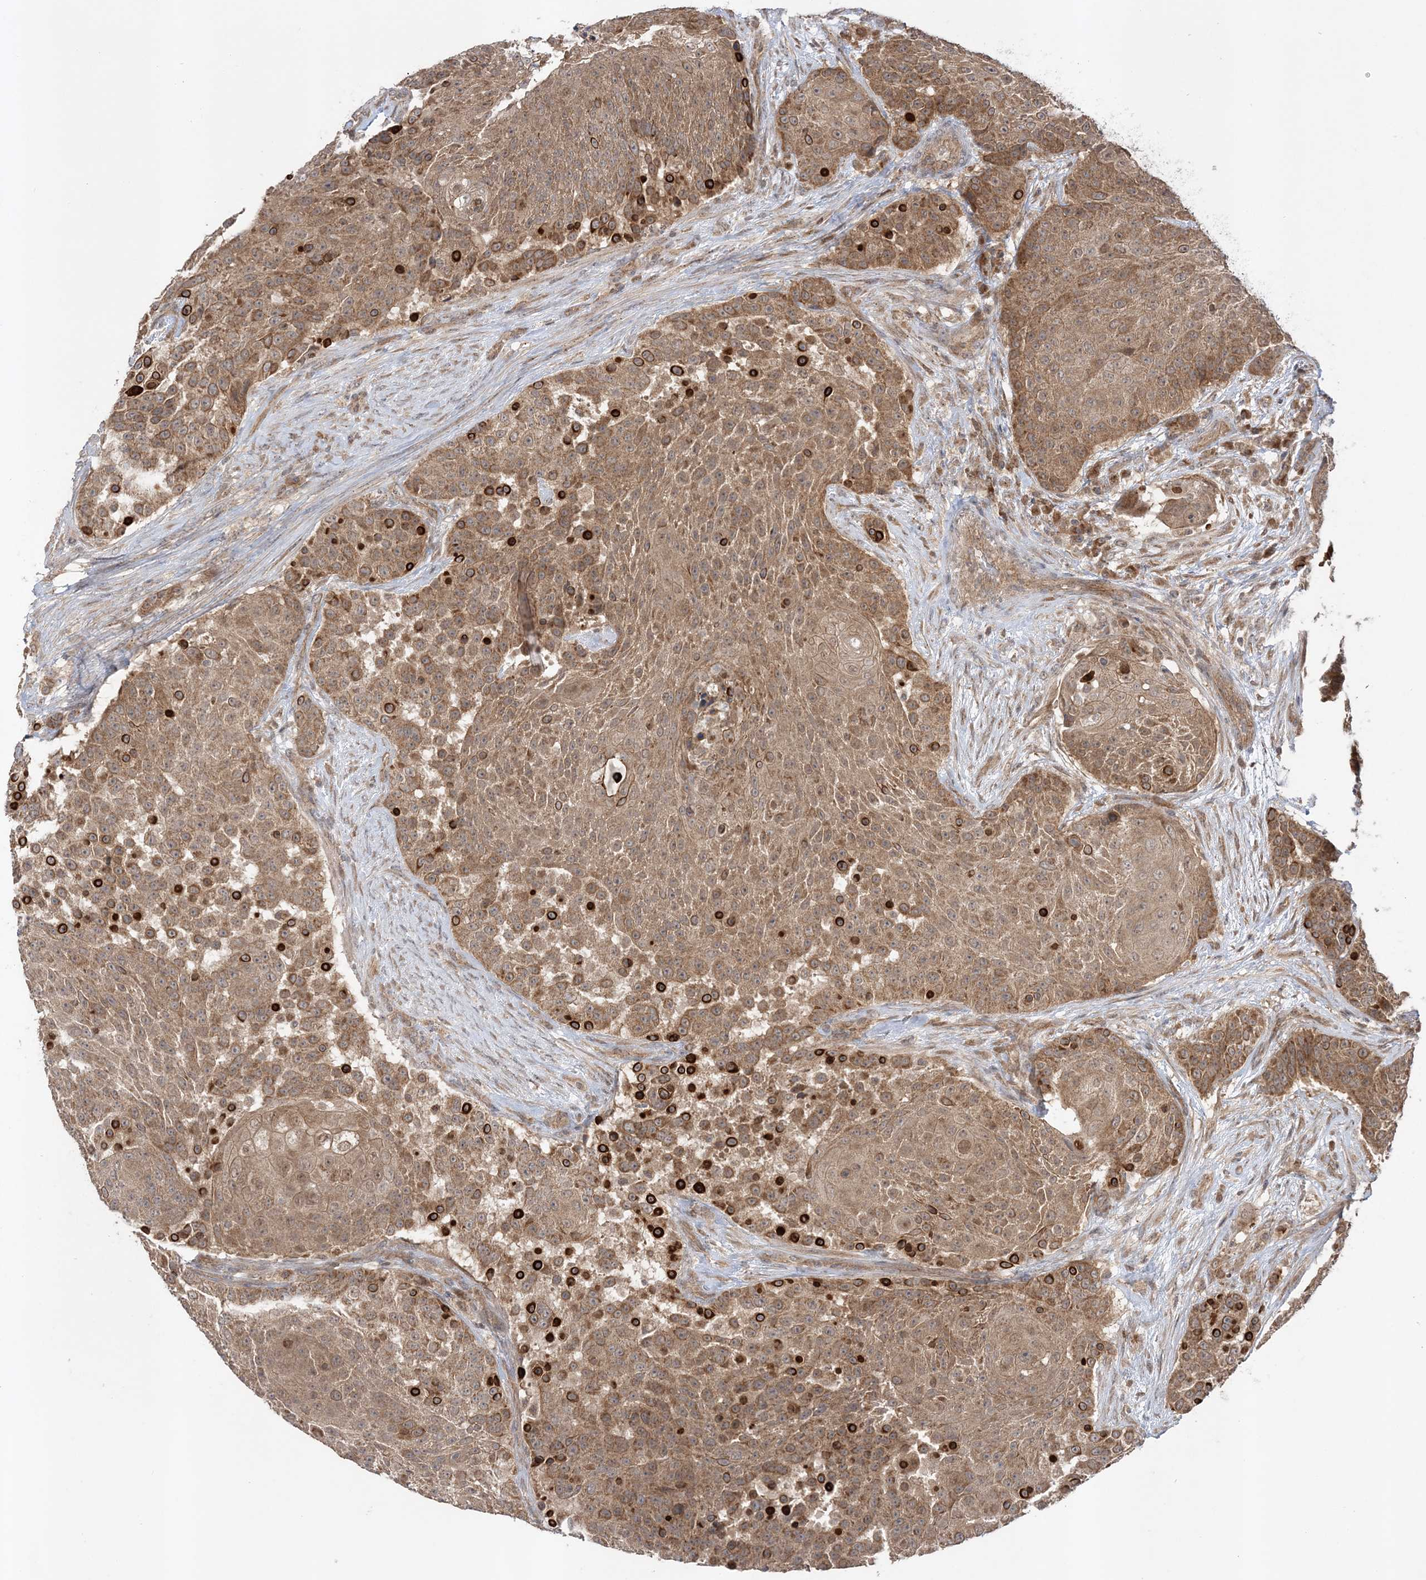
{"staining": {"intensity": "moderate", "quantity": ">75%", "location": "cytoplasmic/membranous"}, "tissue": "urothelial cancer", "cell_type": "Tumor cells", "image_type": "cancer", "snomed": [{"axis": "morphology", "description": "Urothelial carcinoma, High grade"}, {"axis": "topography", "description": "Urinary bladder"}], "caption": "Tumor cells show medium levels of moderate cytoplasmic/membranous staining in approximately >75% of cells in high-grade urothelial carcinoma.", "gene": "MMADHC", "patient": {"sex": "female", "age": 63}}